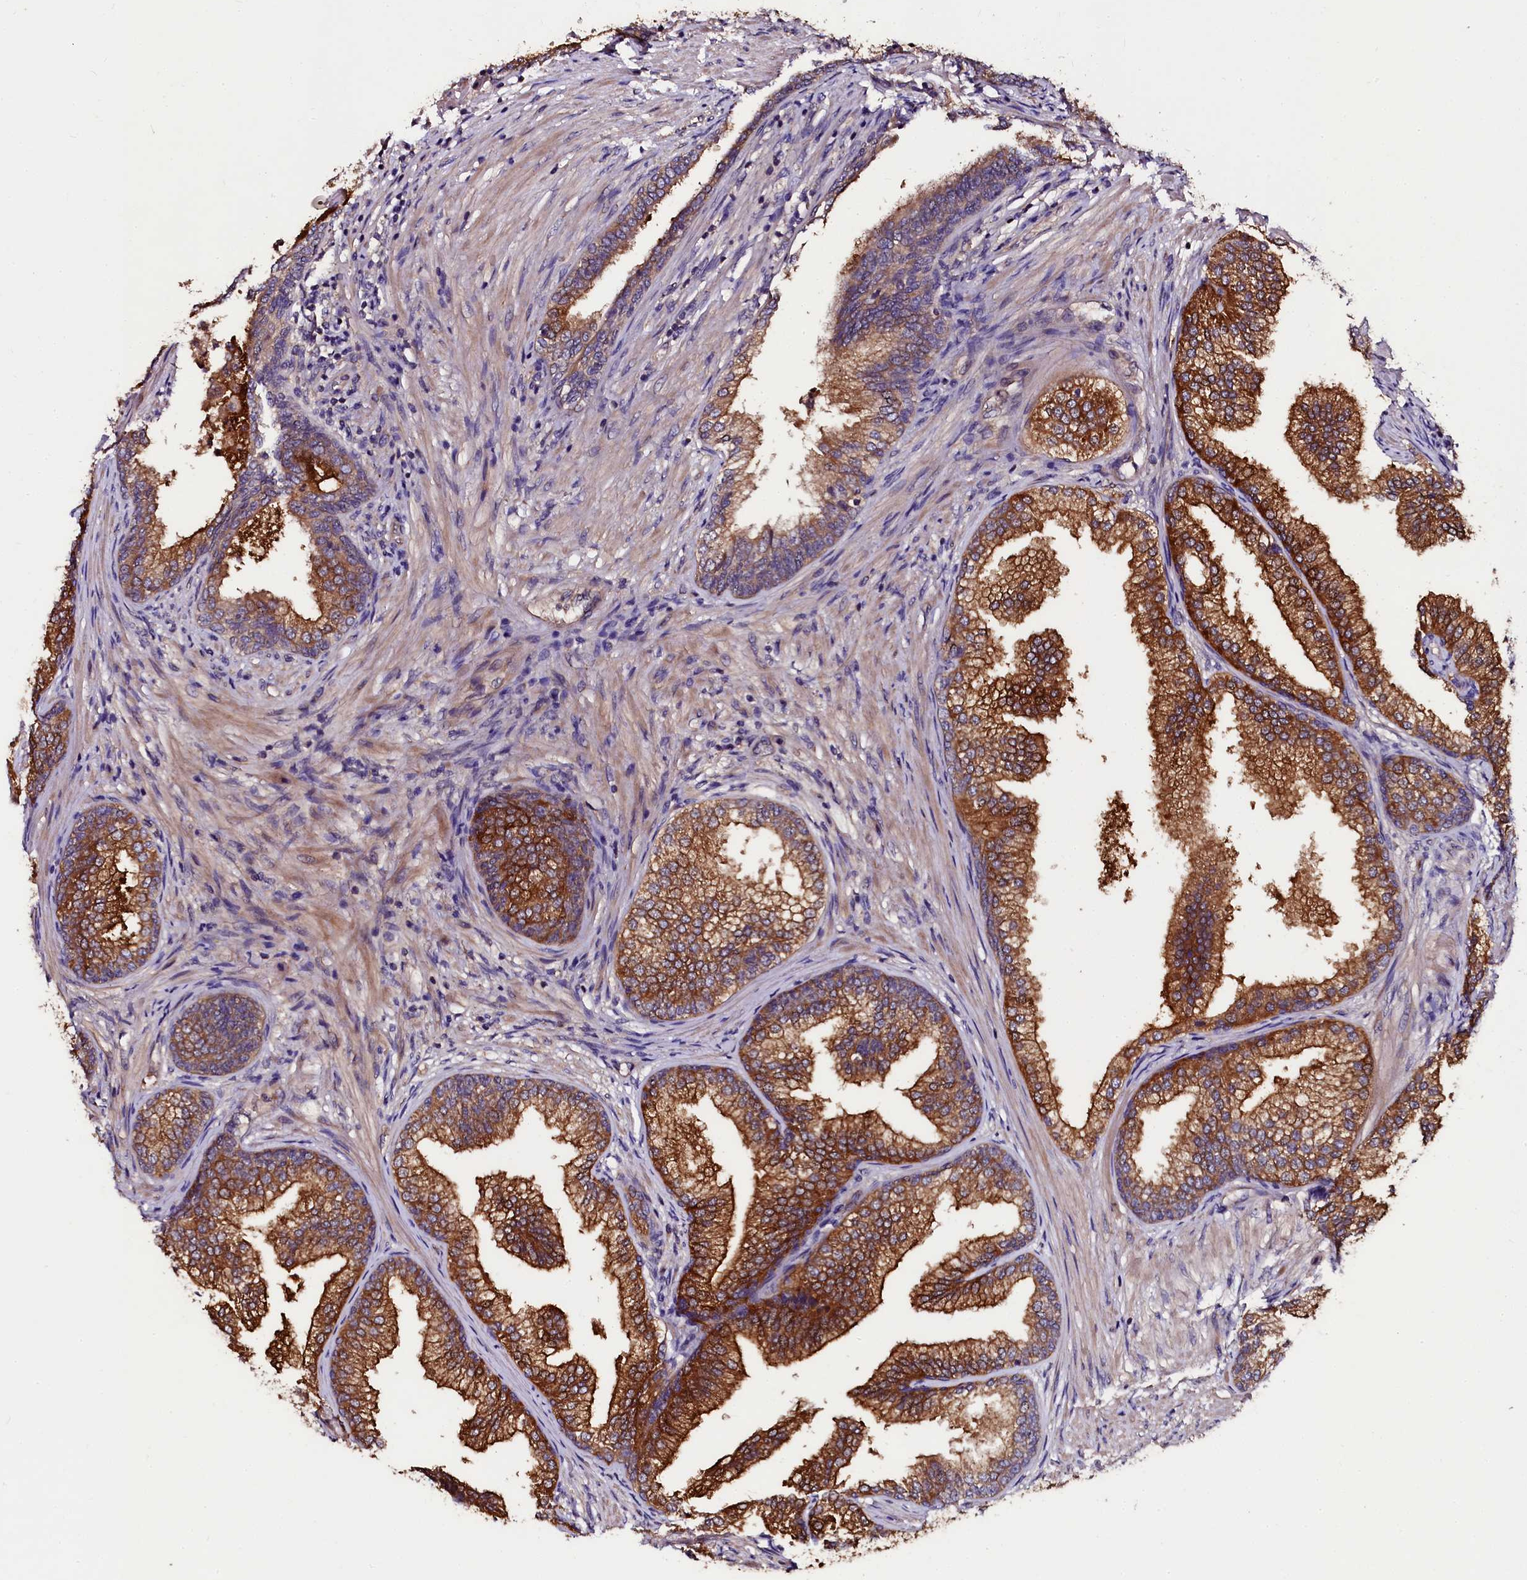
{"staining": {"intensity": "strong", "quantity": ">75%", "location": "cytoplasmic/membranous"}, "tissue": "prostate", "cell_type": "Glandular cells", "image_type": "normal", "snomed": [{"axis": "morphology", "description": "Normal tissue, NOS"}, {"axis": "topography", "description": "Prostate"}], "caption": "Strong cytoplasmic/membranous positivity is identified in approximately >75% of glandular cells in normal prostate. The protein of interest is shown in brown color, while the nuclei are stained blue.", "gene": "APPL2", "patient": {"sex": "male", "age": 76}}